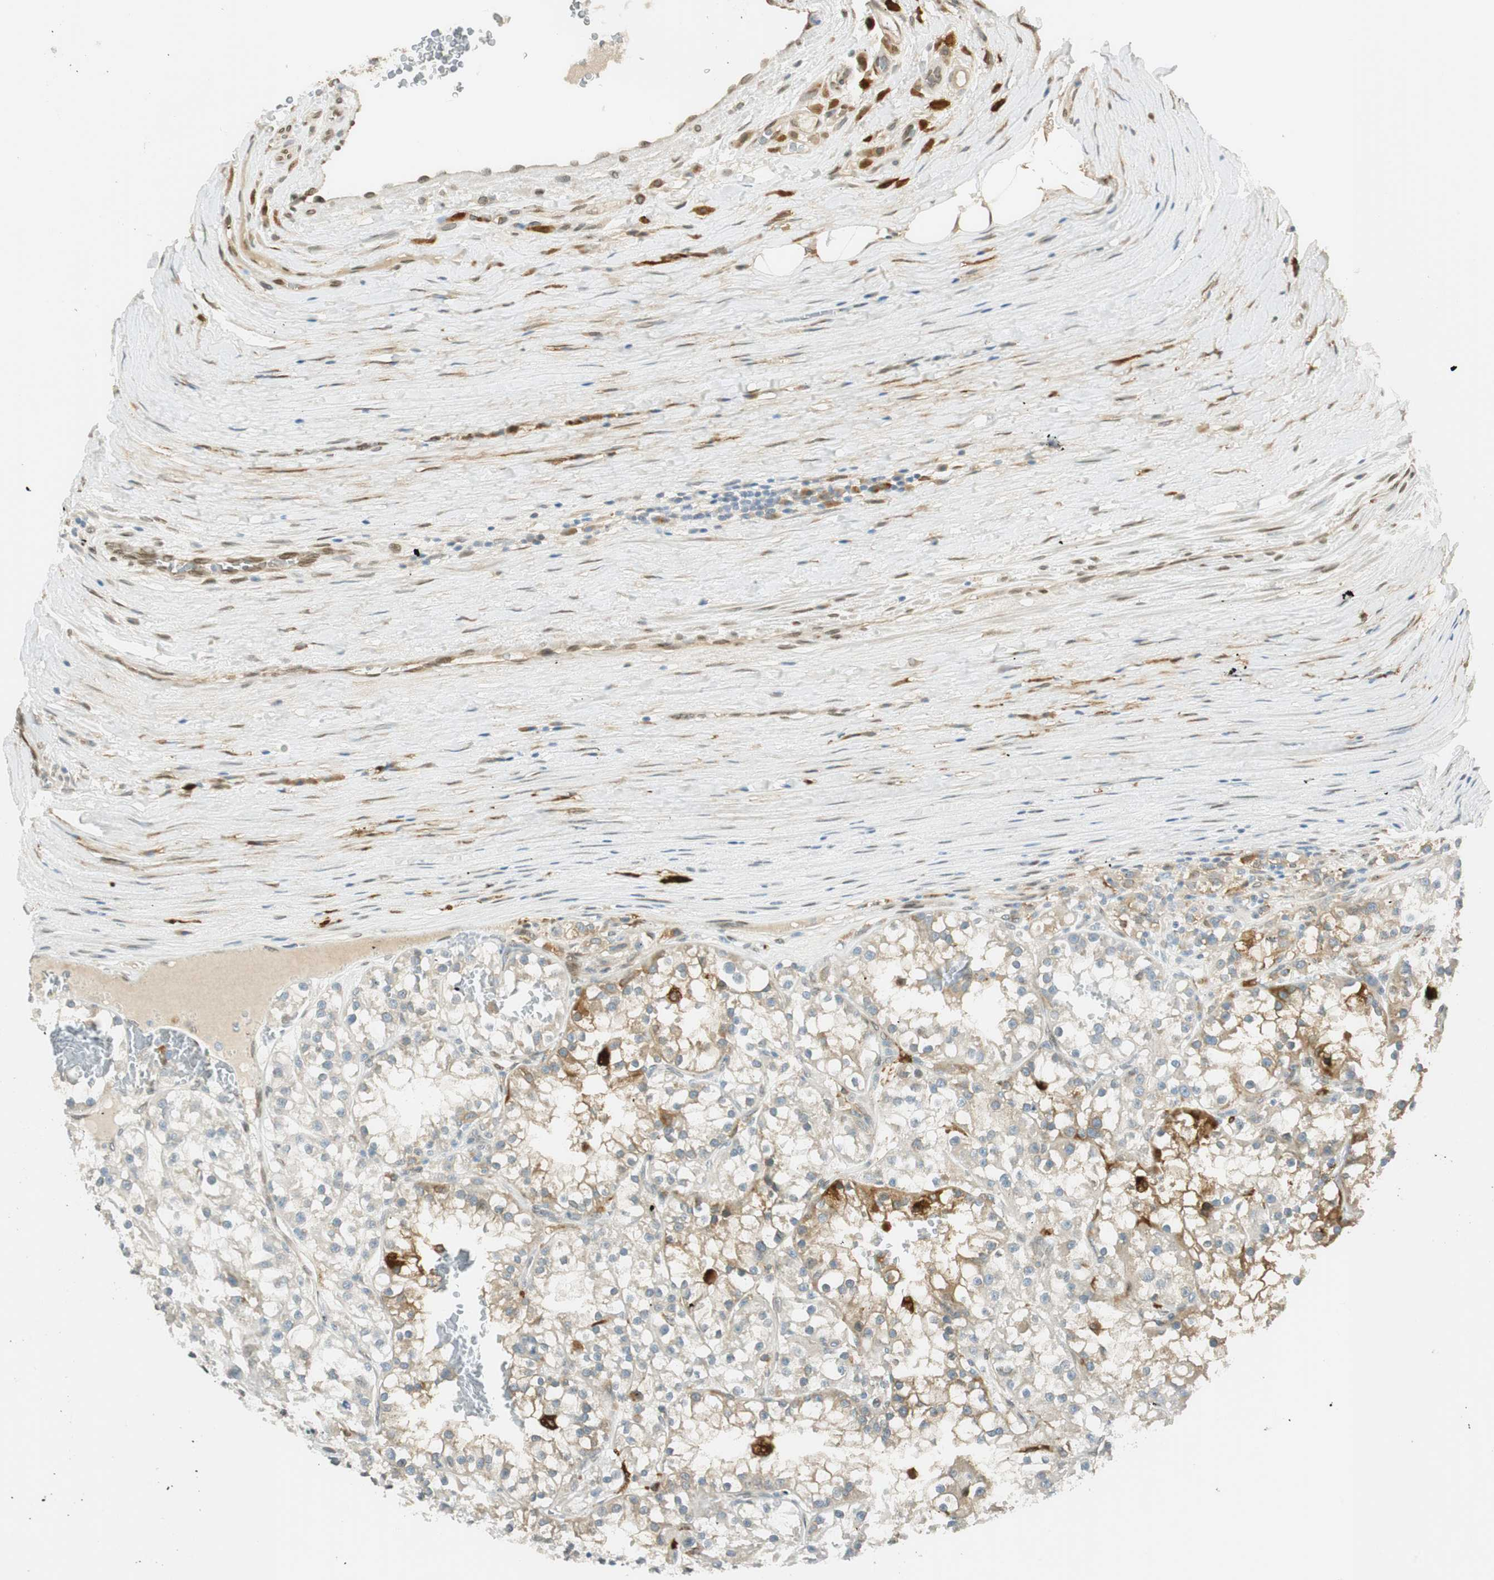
{"staining": {"intensity": "negative", "quantity": "none", "location": "none"}, "tissue": "renal cancer", "cell_type": "Tumor cells", "image_type": "cancer", "snomed": [{"axis": "morphology", "description": "Adenocarcinoma, NOS"}, {"axis": "topography", "description": "Kidney"}], "caption": "This is a image of immunohistochemistry (IHC) staining of renal cancer (adenocarcinoma), which shows no staining in tumor cells. Brightfield microscopy of IHC stained with DAB (3,3'-diaminobenzidine) (brown) and hematoxylin (blue), captured at high magnification.", "gene": "TMEM260", "patient": {"sex": "female", "age": 52}}